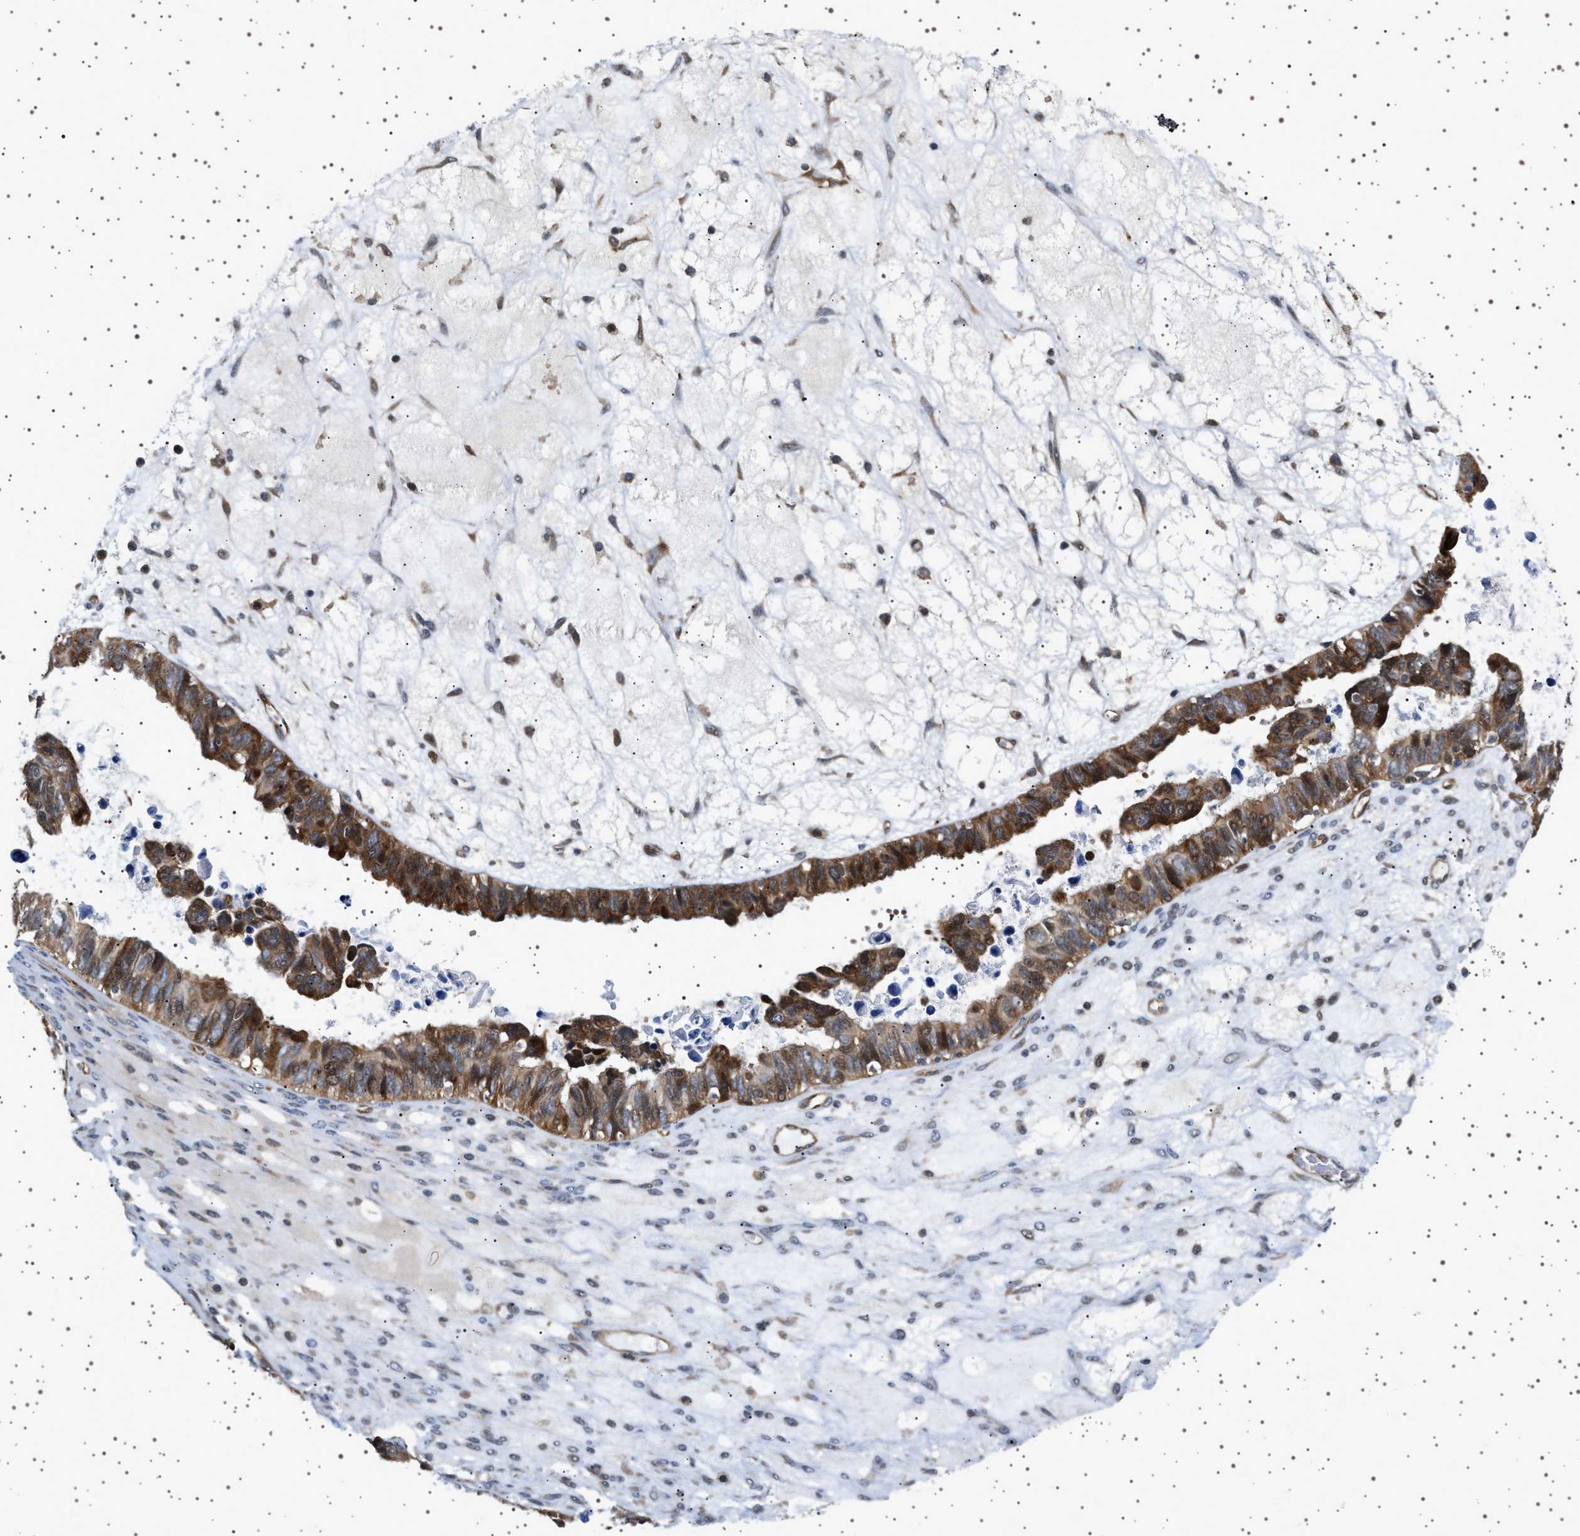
{"staining": {"intensity": "moderate", "quantity": ">75%", "location": "cytoplasmic/membranous"}, "tissue": "ovarian cancer", "cell_type": "Tumor cells", "image_type": "cancer", "snomed": [{"axis": "morphology", "description": "Cystadenocarcinoma, serous, NOS"}, {"axis": "topography", "description": "Ovary"}], "caption": "Immunohistochemistry staining of ovarian cancer, which reveals medium levels of moderate cytoplasmic/membranous staining in about >75% of tumor cells indicating moderate cytoplasmic/membranous protein staining. The staining was performed using DAB (3,3'-diaminobenzidine) (brown) for protein detection and nuclei were counterstained in hematoxylin (blue).", "gene": "BAG3", "patient": {"sex": "female", "age": 79}}